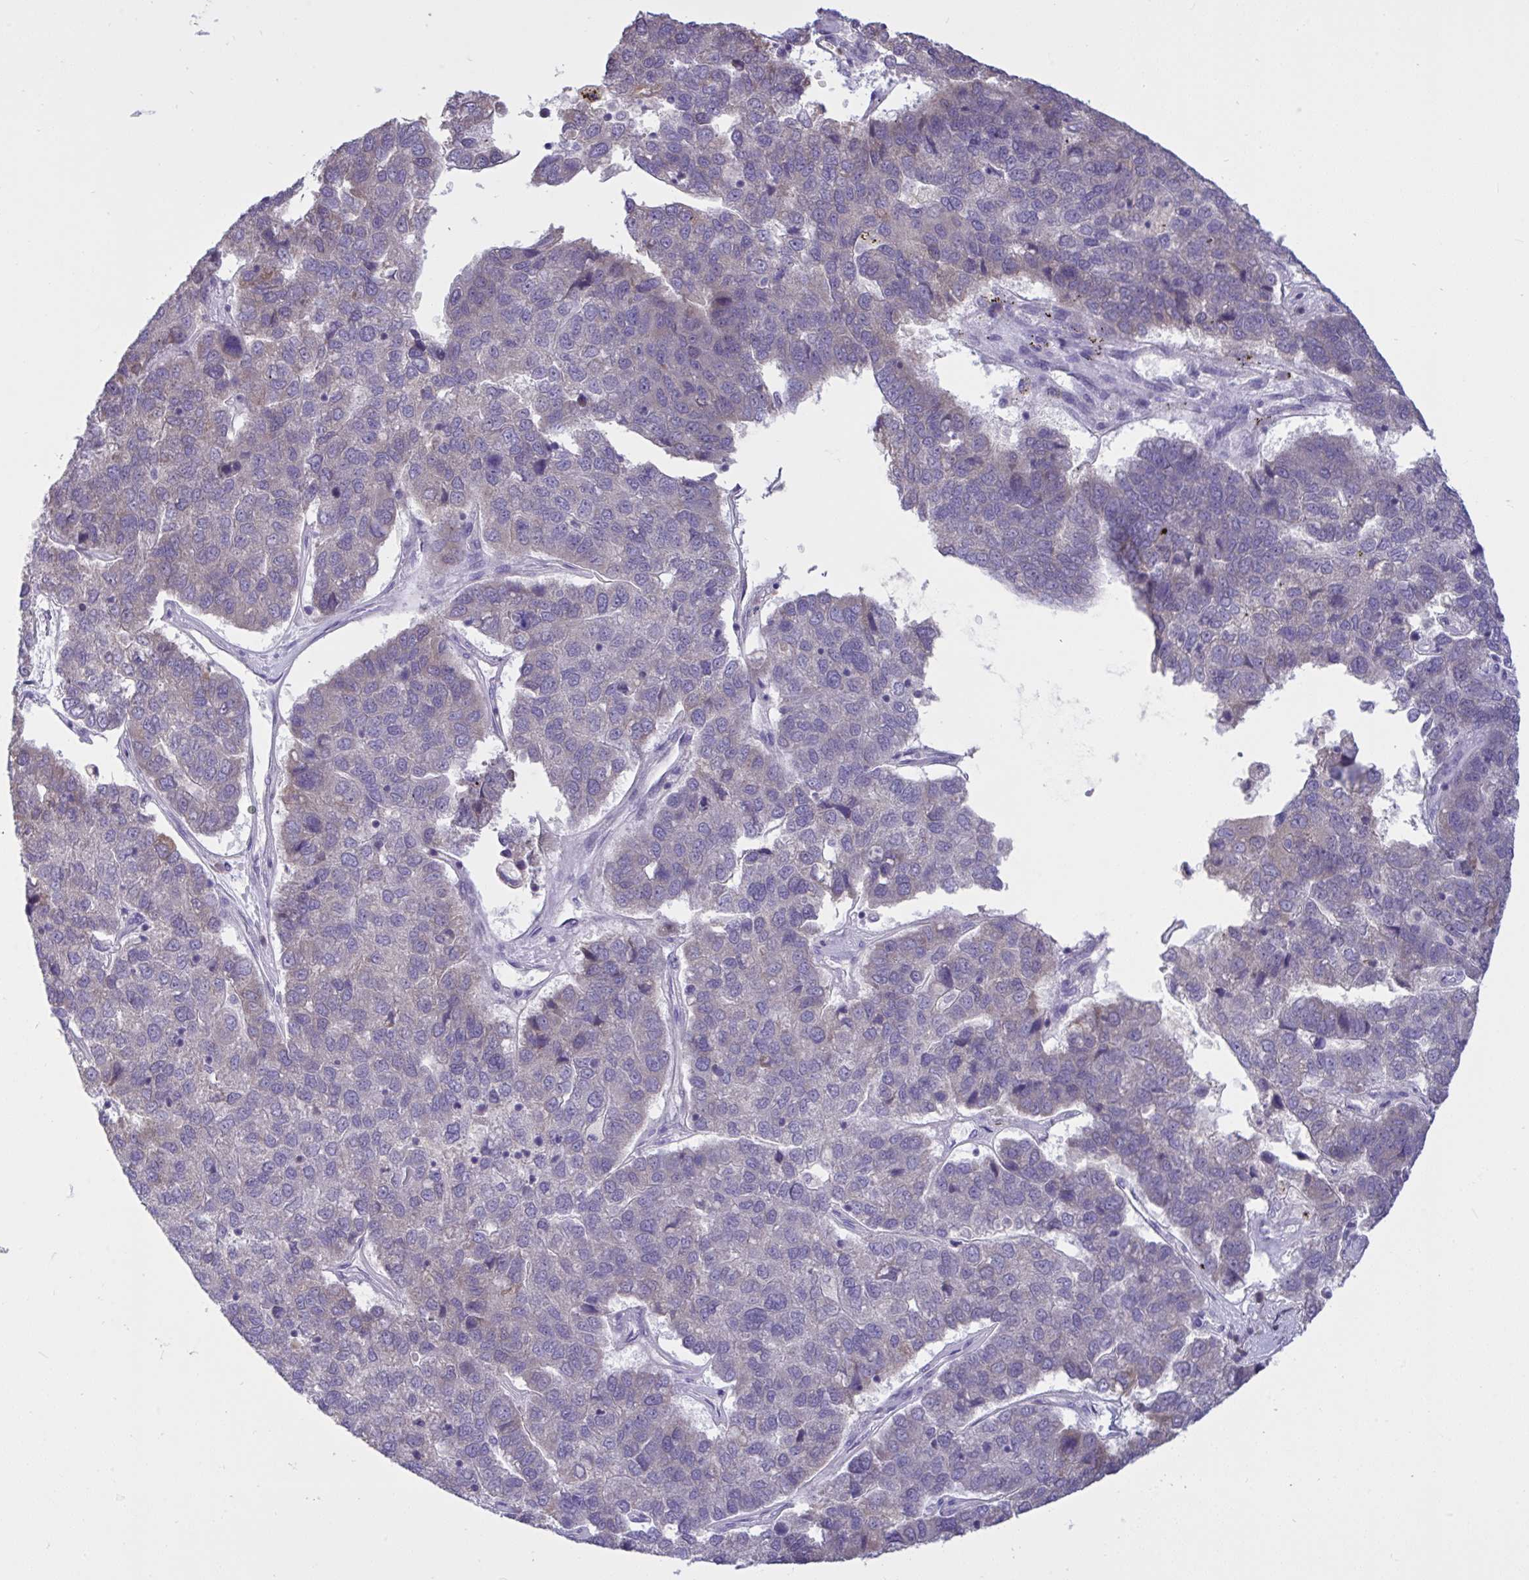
{"staining": {"intensity": "negative", "quantity": "none", "location": "none"}, "tissue": "pancreatic cancer", "cell_type": "Tumor cells", "image_type": "cancer", "snomed": [{"axis": "morphology", "description": "Adenocarcinoma, NOS"}, {"axis": "topography", "description": "Pancreas"}], "caption": "An immunohistochemistry (IHC) photomicrograph of pancreatic cancer (adenocarcinoma) is shown. There is no staining in tumor cells of pancreatic cancer (adenocarcinoma).", "gene": "TMEM41A", "patient": {"sex": "female", "age": 61}}